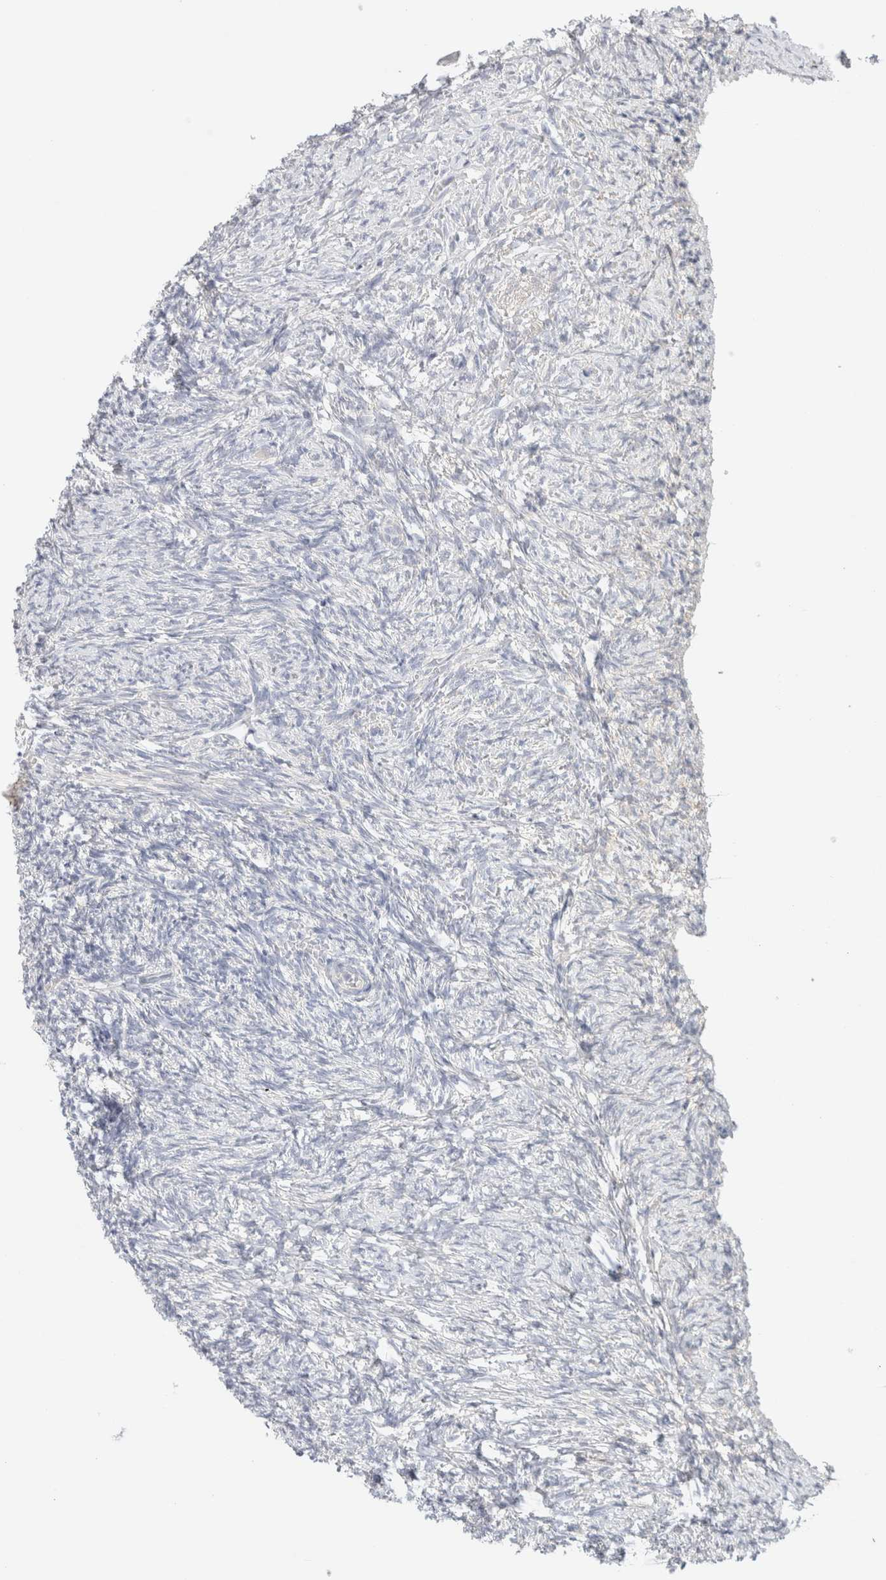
{"staining": {"intensity": "negative", "quantity": "none", "location": "none"}, "tissue": "ovary", "cell_type": "Ovarian stroma cells", "image_type": "normal", "snomed": [{"axis": "morphology", "description": "Normal tissue, NOS"}, {"axis": "topography", "description": "Ovary"}], "caption": "Immunohistochemistry (IHC) photomicrograph of unremarkable ovary: ovary stained with DAB reveals no significant protein positivity in ovarian stroma cells. (Stains: DAB immunohistochemistry with hematoxylin counter stain, Microscopy: brightfield microscopy at high magnification).", "gene": "HEXD", "patient": {"sex": "female", "age": 41}}